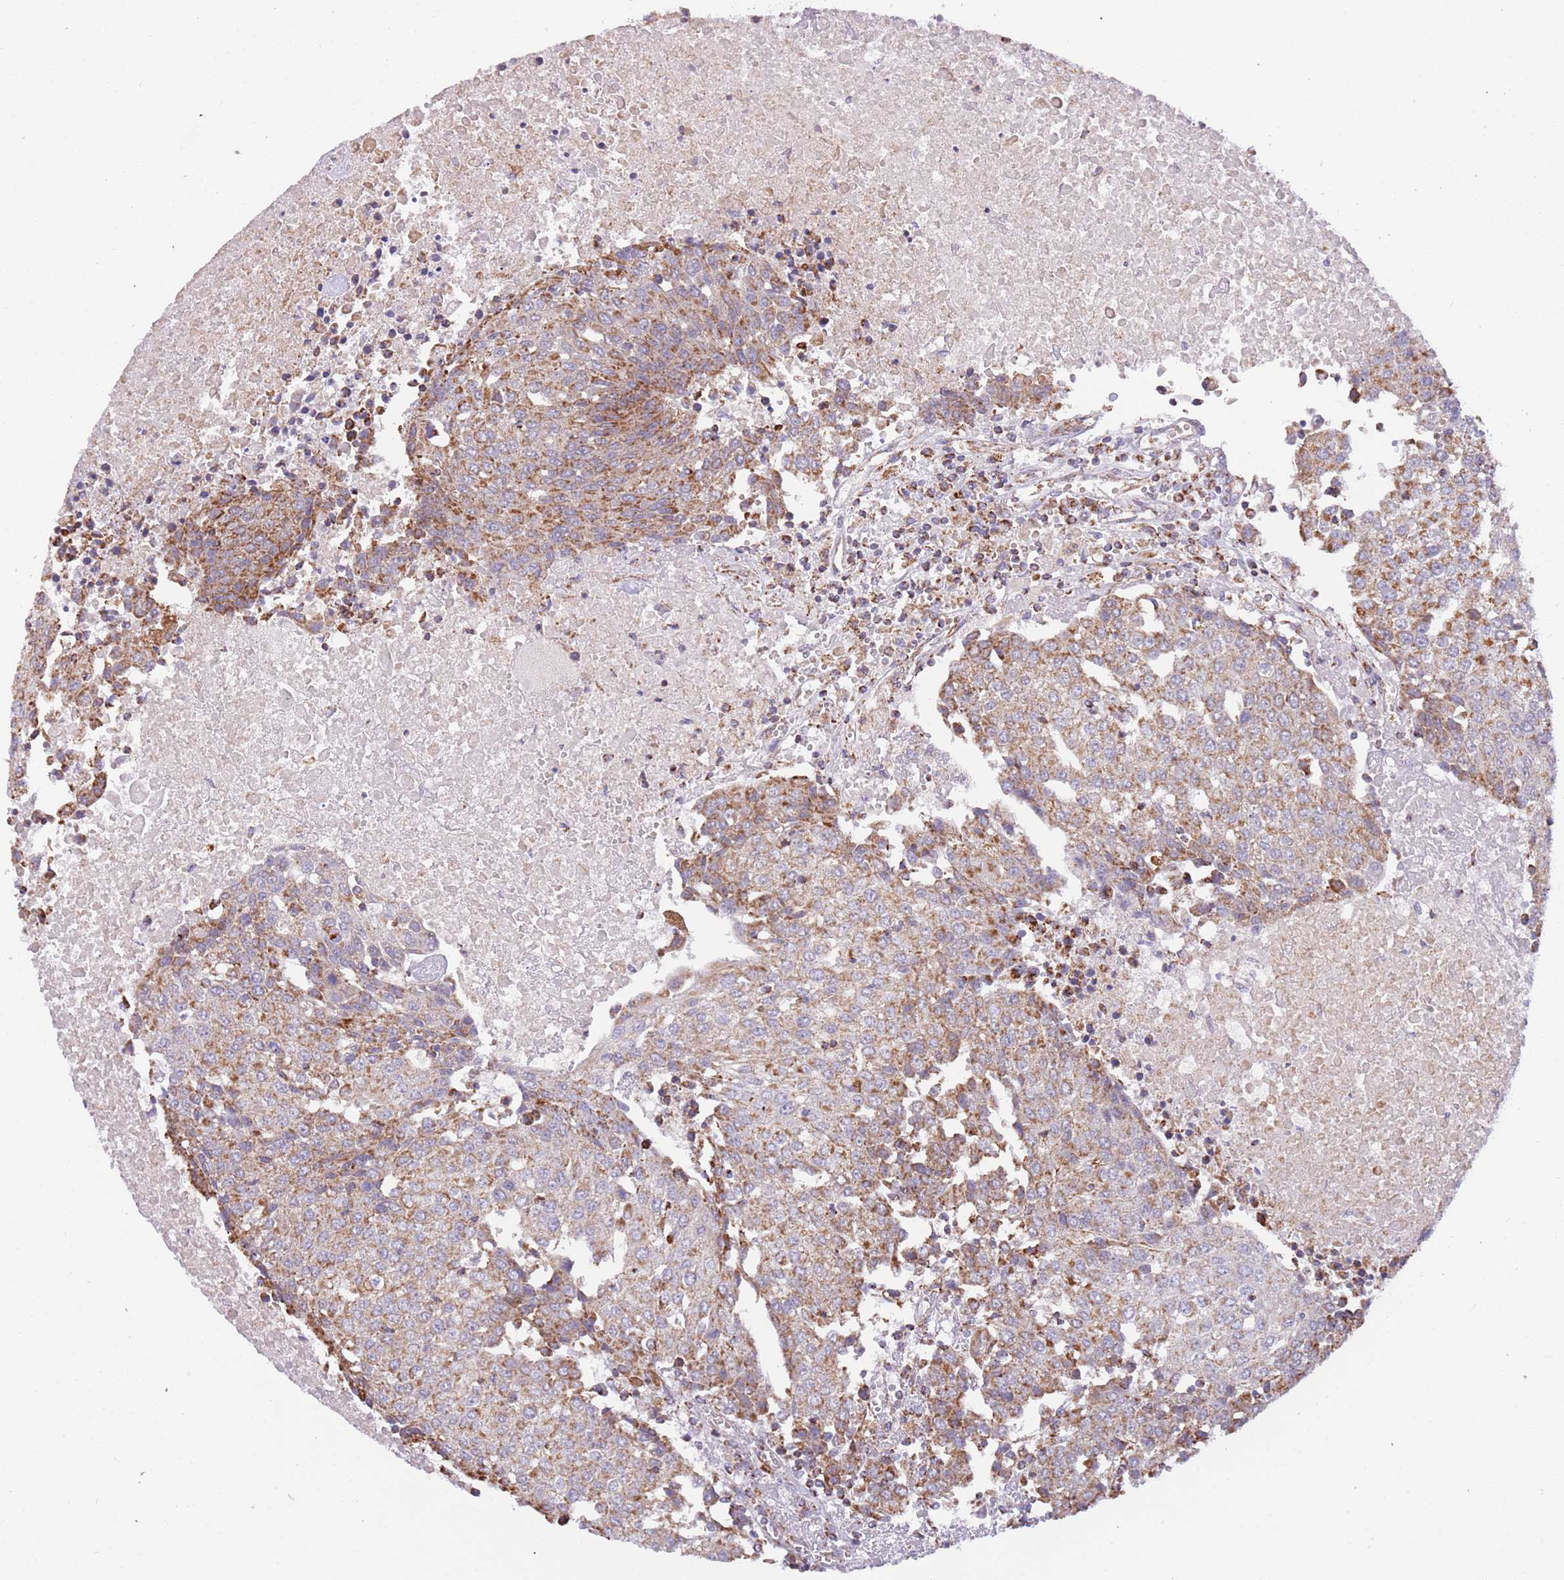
{"staining": {"intensity": "moderate", "quantity": ">75%", "location": "cytoplasmic/membranous"}, "tissue": "urothelial cancer", "cell_type": "Tumor cells", "image_type": "cancer", "snomed": [{"axis": "morphology", "description": "Urothelial carcinoma, High grade"}, {"axis": "topography", "description": "Urinary bladder"}], "caption": "A micrograph of urothelial cancer stained for a protein demonstrates moderate cytoplasmic/membranous brown staining in tumor cells. (Stains: DAB in brown, nuclei in blue, Microscopy: brightfield microscopy at high magnification).", "gene": "LHX6", "patient": {"sex": "female", "age": 85}}